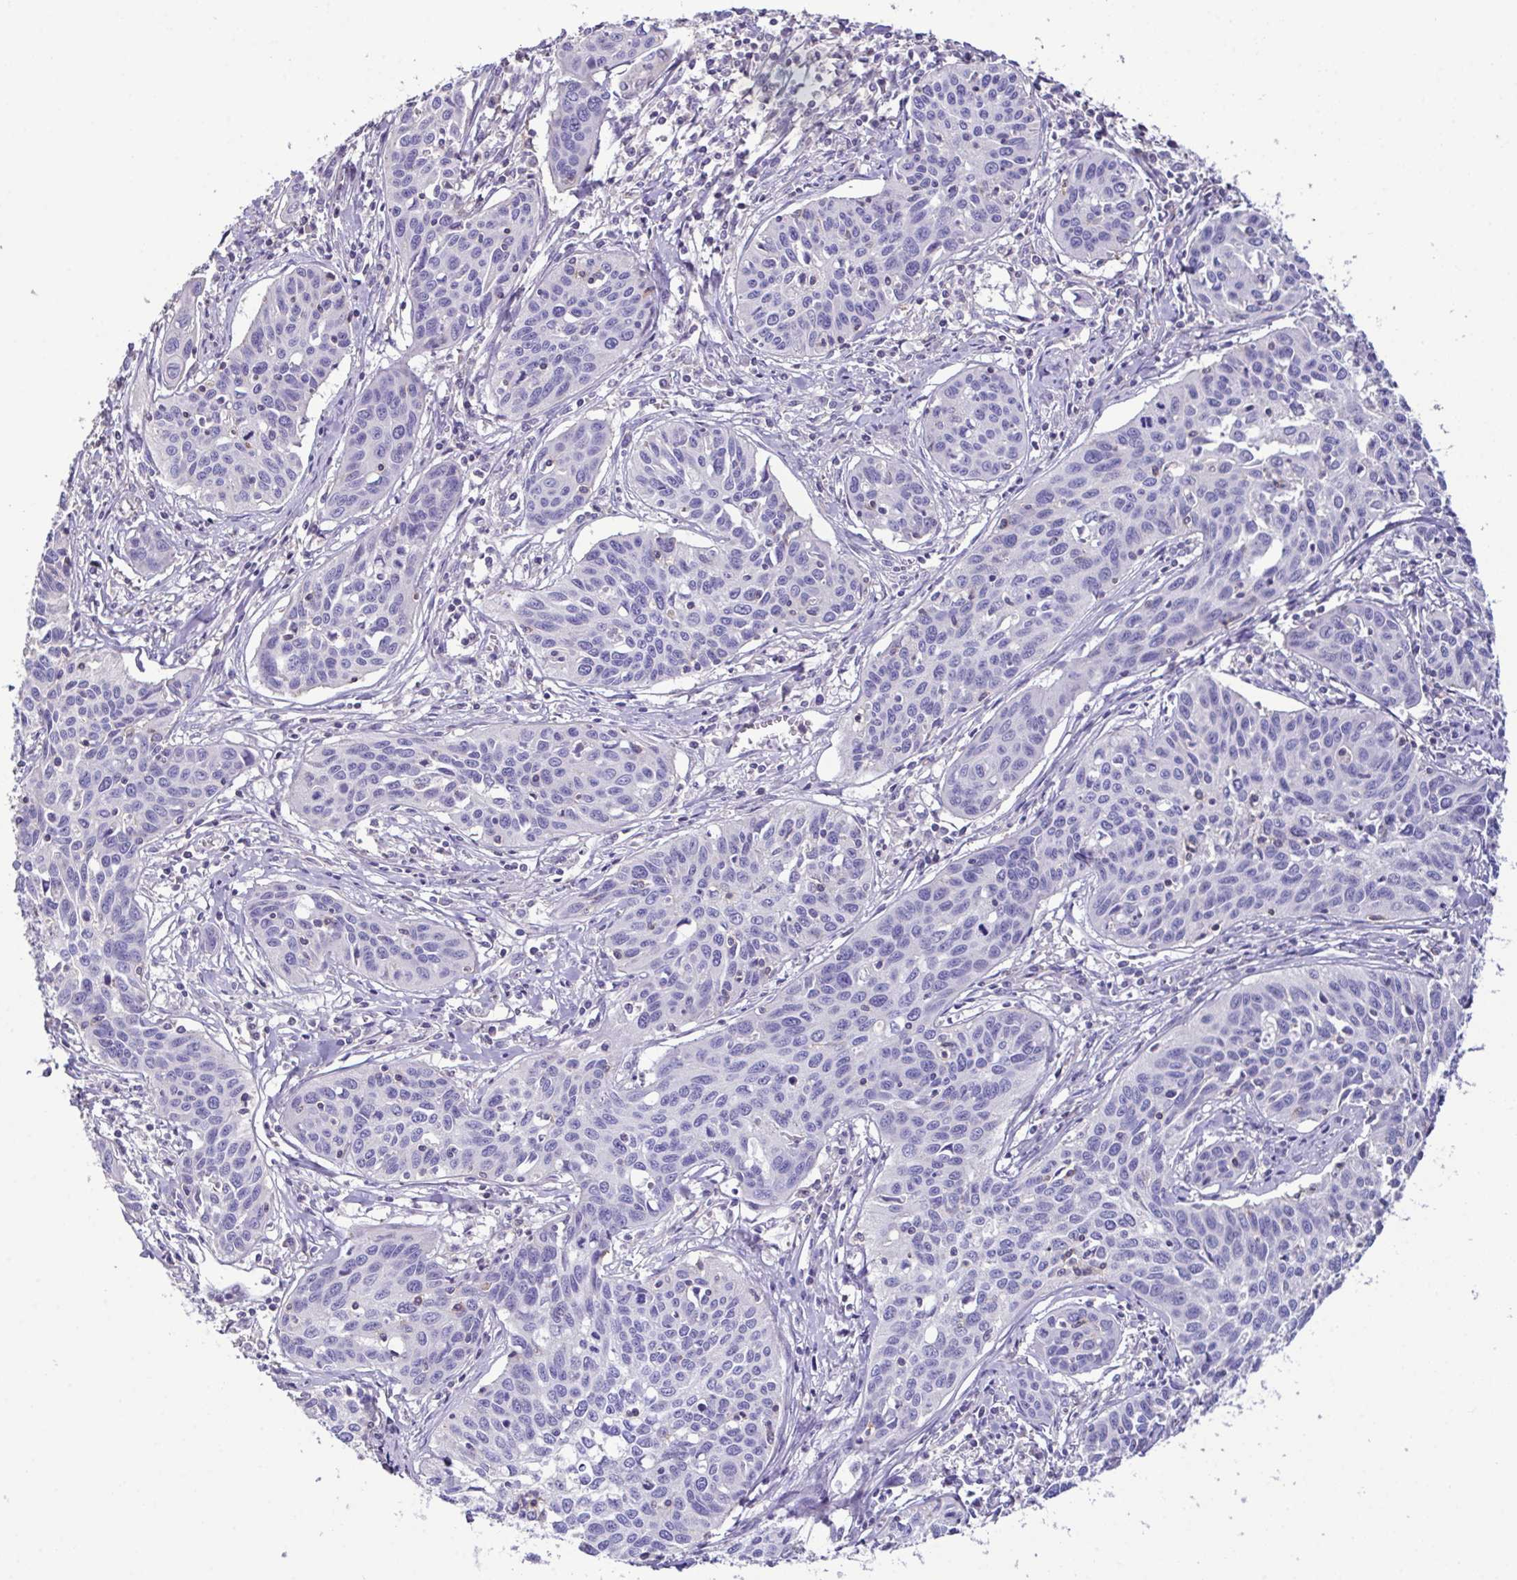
{"staining": {"intensity": "negative", "quantity": "none", "location": "none"}, "tissue": "cervical cancer", "cell_type": "Tumor cells", "image_type": "cancer", "snomed": [{"axis": "morphology", "description": "Squamous cell carcinoma, NOS"}, {"axis": "topography", "description": "Cervix"}], "caption": "DAB (3,3'-diaminobenzidine) immunohistochemical staining of human squamous cell carcinoma (cervical) reveals no significant positivity in tumor cells.", "gene": "MARCO", "patient": {"sex": "female", "age": 31}}